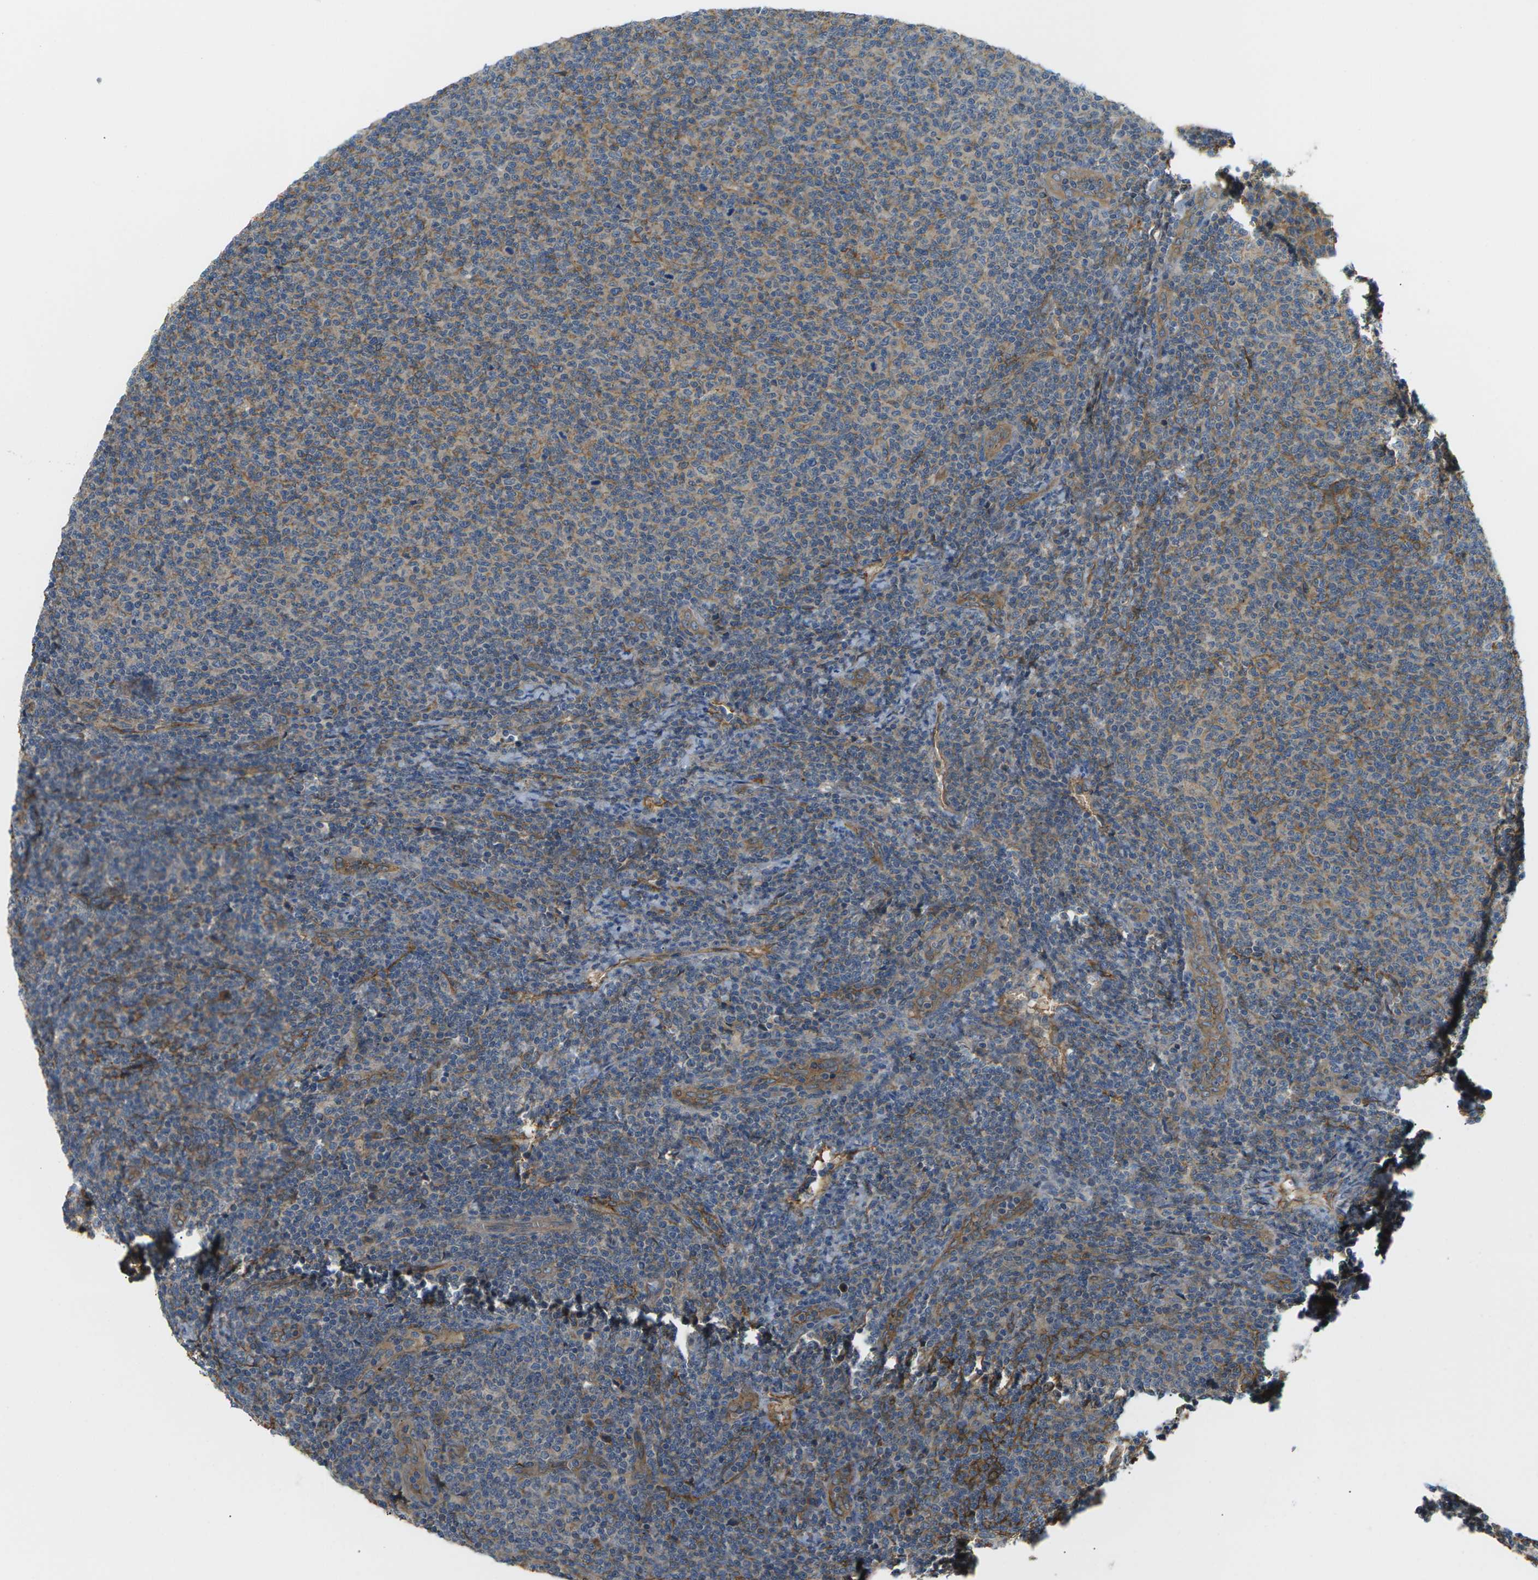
{"staining": {"intensity": "weak", "quantity": "<25%", "location": "cytoplasmic/membranous"}, "tissue": "lymphoma", "cell_type": "Tumor cells", "image_type": "cancer", "snomed": [{"axis": "morphology", "description": "Malignant lymphoma, non-Hodgkin's type, Low grade"}, {"axis": "topography", "description": "Lymph node"}], "caption": "There is no significant positivity in tumor cells of lymphoma.", "gene": "DDHD2", "patient": {"sex": "male", "age": 66}}